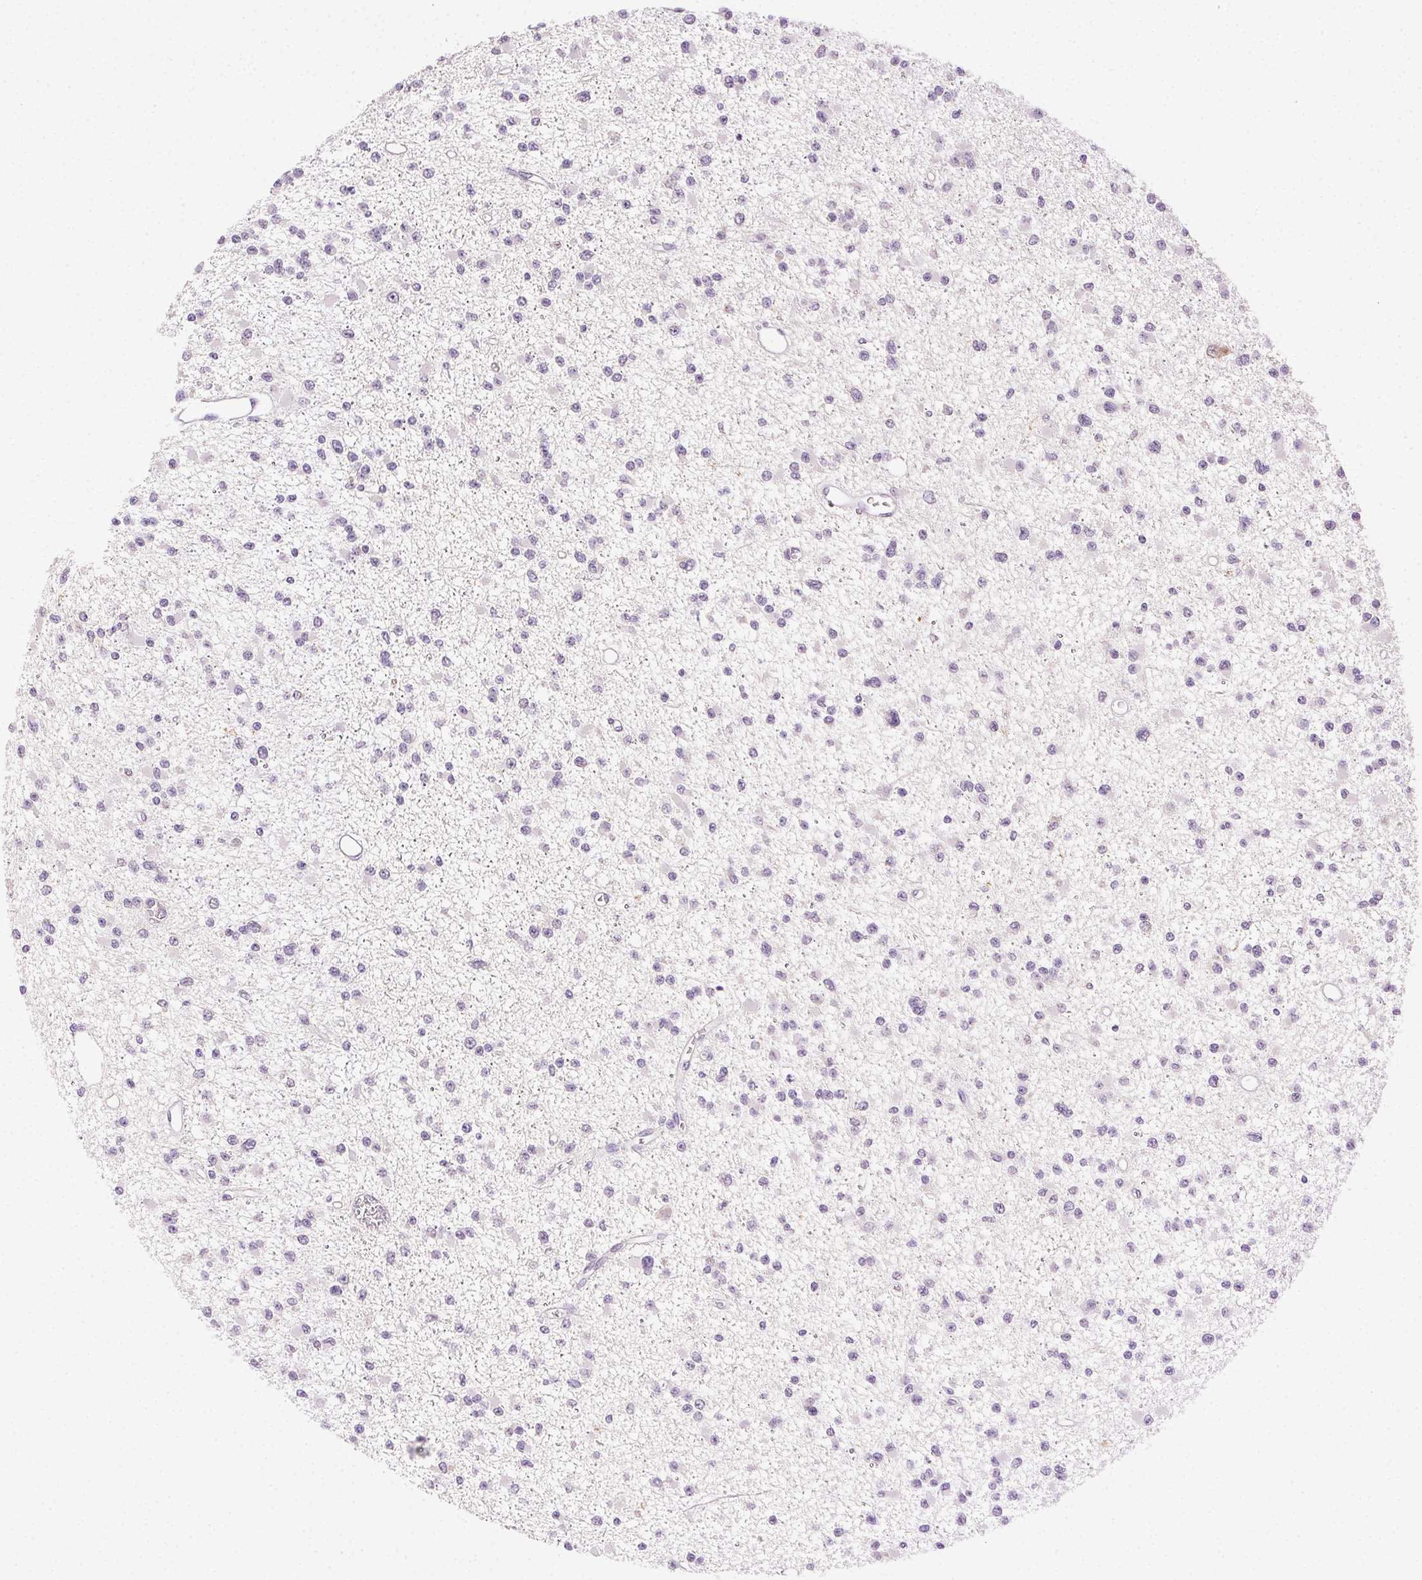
{"staining": {"intensity": "negative", "quantity": "none", "location": "none"}, "tissue": "glioma", "cell_type": "Tumor cells", "image_type": "cancer", "snomed": [{"axis": "morphology", "description": "Glioma, malignant, Low grade"}, {"axis": "topography", "description": "Brain"}], "caption": "Immunohistochemical staining of human glioma displays no significant positivity in tumor cells. (DAB (3,3'-diaminobenzidine) immunohistochemistry, high magnification).", "gene": "AKAP5", "patient": {"sex": "female", "age": 22}}